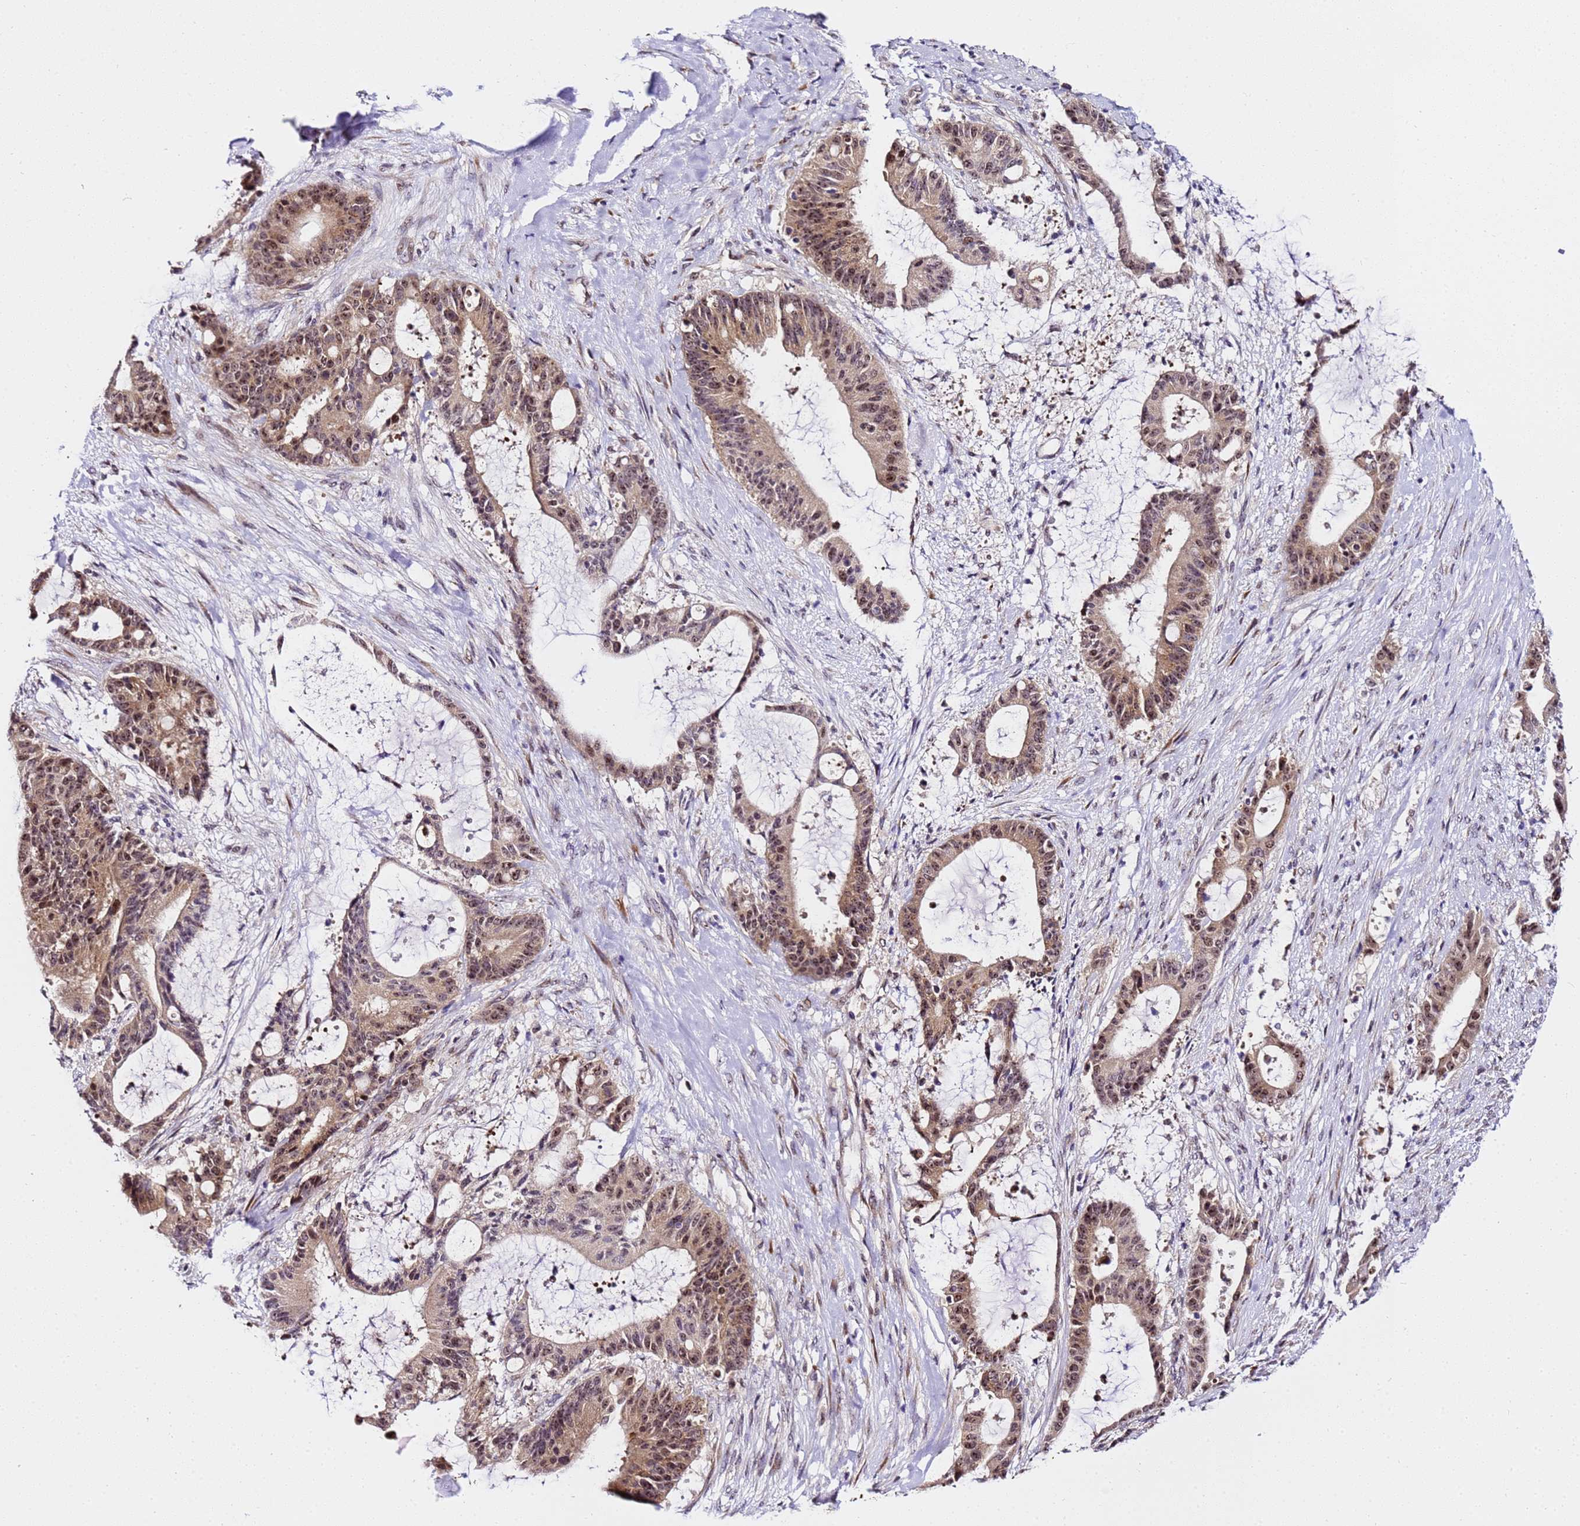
{"staining": {"intensity": "moderate", "quantity": ">75%", "location": "cytoplasmic/membranous,nuclear"}, "tissue": "liver cancer", "cell_type": "Tumor cells", "image_type": "cancer", "snomed": [{"axis": "morphology", "description": "Normal tissue, NOS"}, {"axis": "morphology", "description": "Cholangiocarcinoma"}, {"axis": "topography", "description": "Liver"}, {"axis": "topography", "description": "Peripheral nerve tissue"}], "caption": "Immunohistochemical staining of human liver cancer (cholangiocarcinoma) displays moderate cytoplasmic/membranous and nuclear protein positivity in about >75% of tumor cells.", "gene": "SLX4IP", "patient": {"sex": "female", "age": 73}}